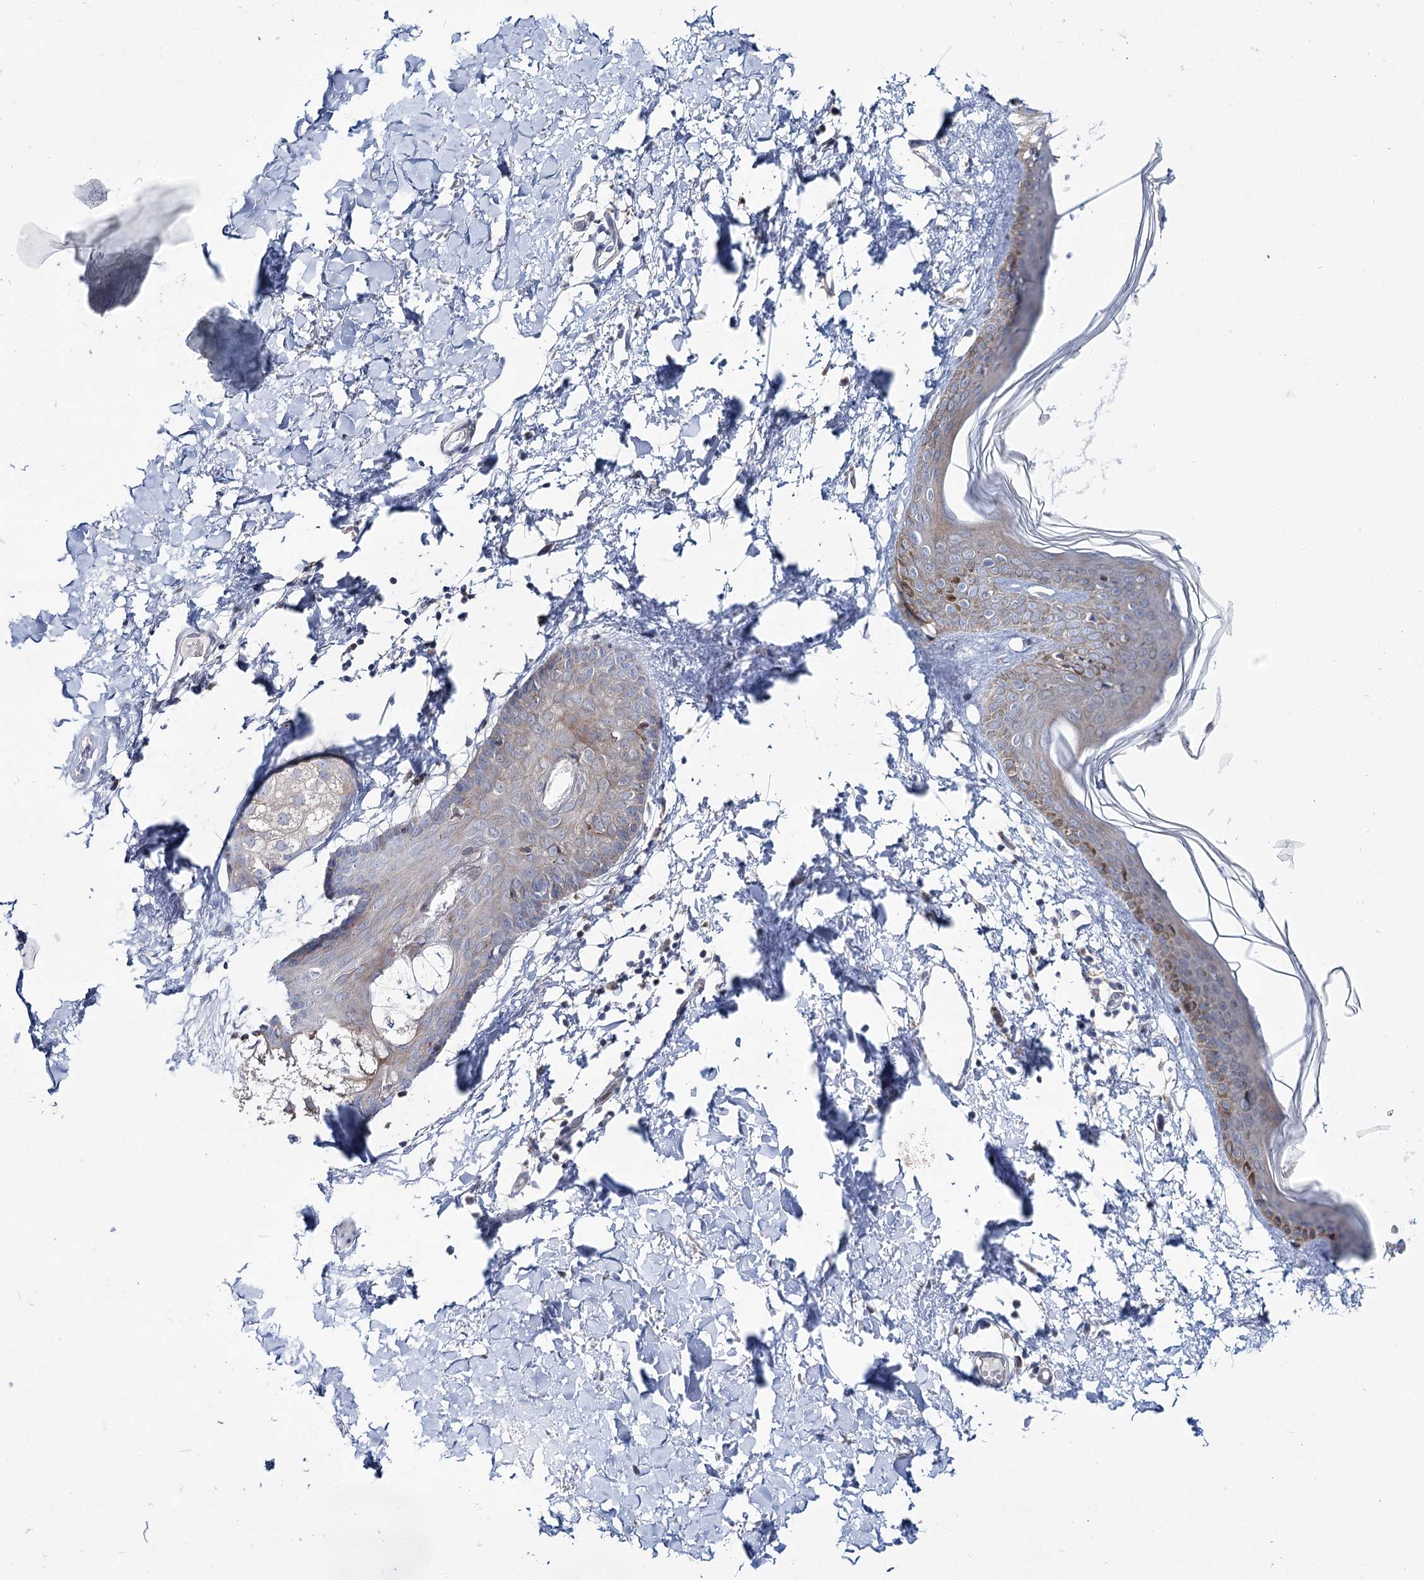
{"staining": {"intensity": "negative", "quantity": "none", "location": "none"}, "tissue": "skin", "cell_type": "Fibroblasts", "image_type": "normal", "snomed": [{"axis": "morphology", "description": "Normal tissue, NOS"}, {"axis": "topography", "description": "Skin"}], "caption": "Photomicrograph shows no protein expression in fibroblasts of normal skin.", "gene": "CPLANE1", "patient": {"sex": "female", "age": 58}}